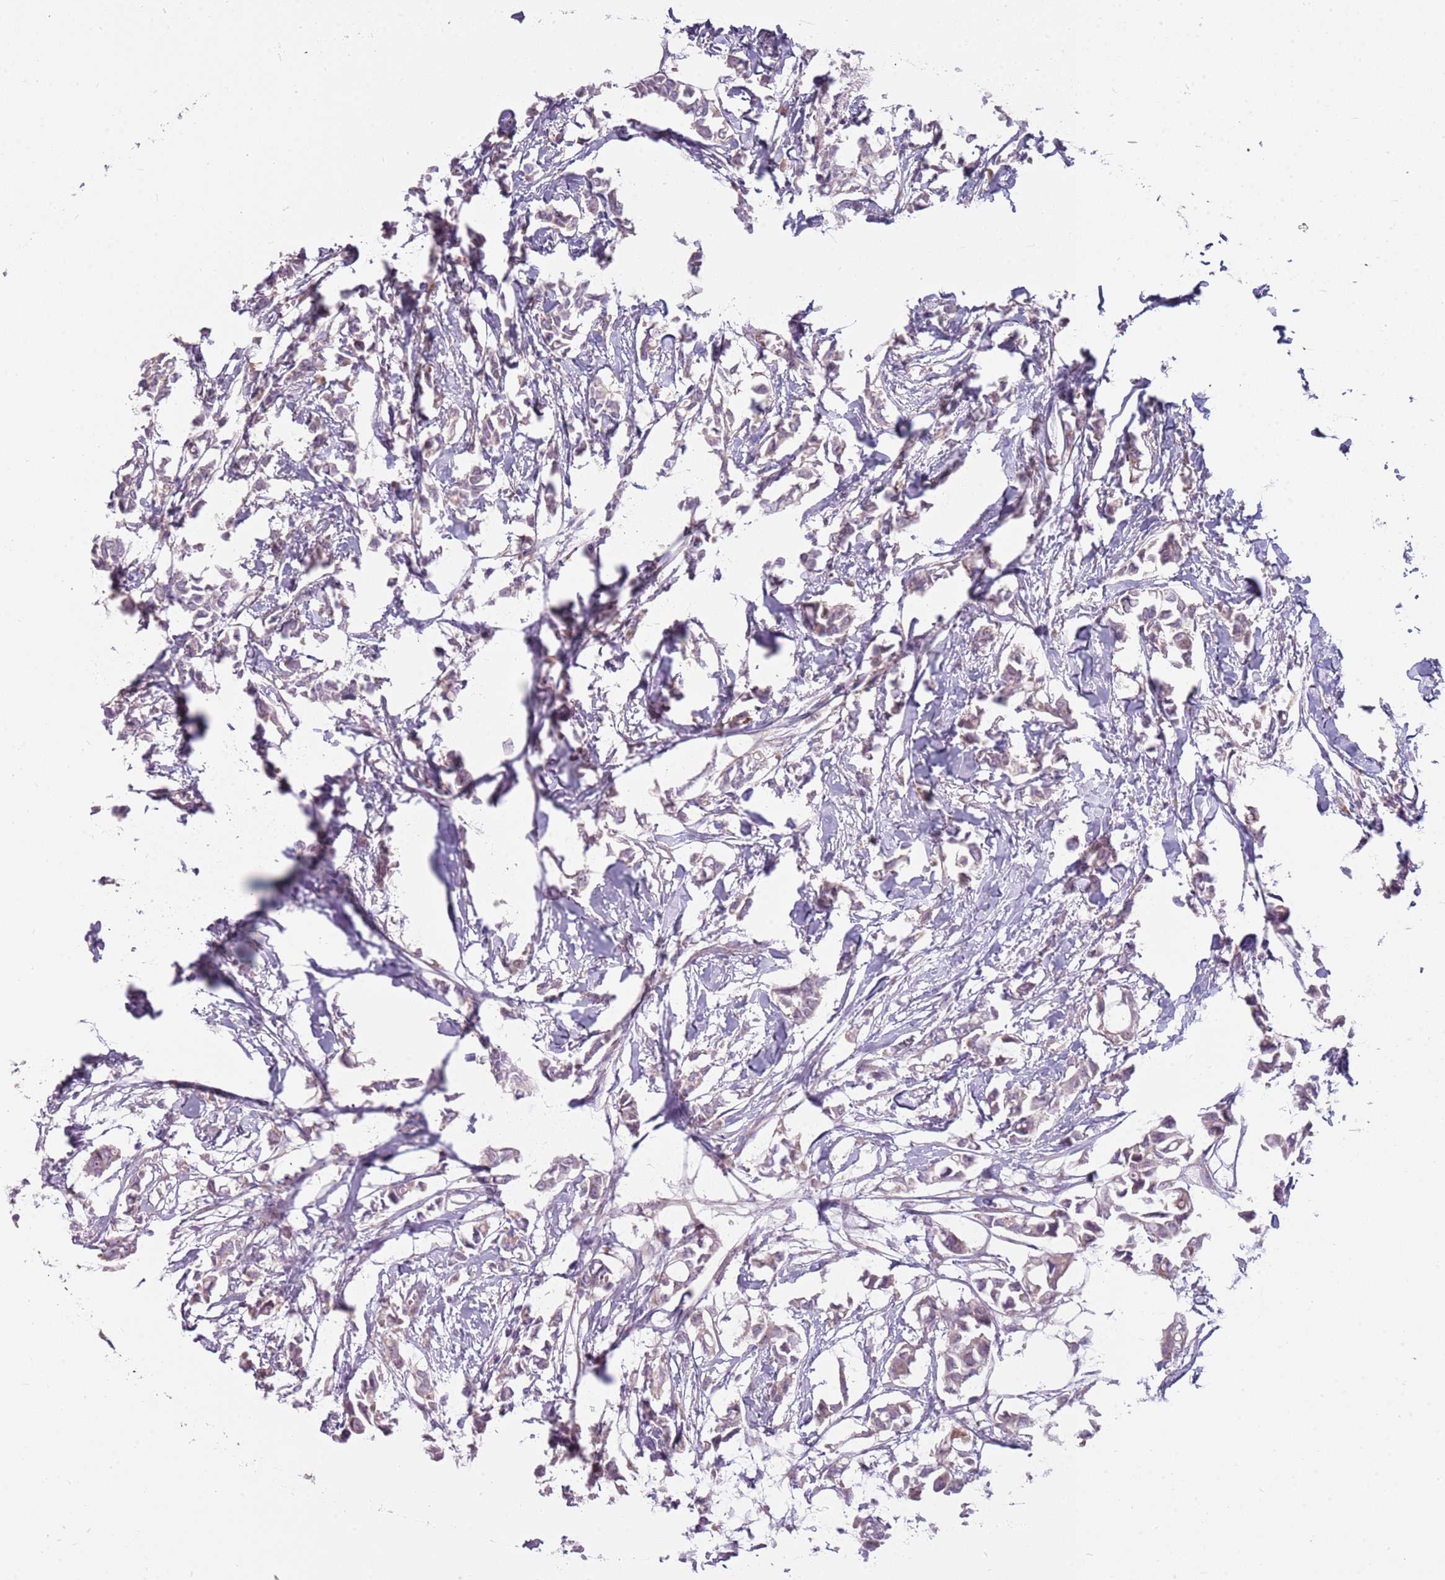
{"staining": {"intensity": "negative", "quantity": "none", "location": "none"}, "tissue": "breast cancer", "cell_type": "Tumor cells", "image_type": "cancer", "snomed": [{"axis": "morphology", "description": "Duct carcinoma"}, {"axis": "topography", "description": "Breast"}], "caption": "Tumor cells are negative for brown protein staining in invasive ductal carcinoma (breast). Brightfield microscopy of immunohistochemistry stained with DAB (brown) and hematoxylin (blue), captured at high magnification.", "gene": "HSPA14", "patient": {"sex": "female", "age": 41}}